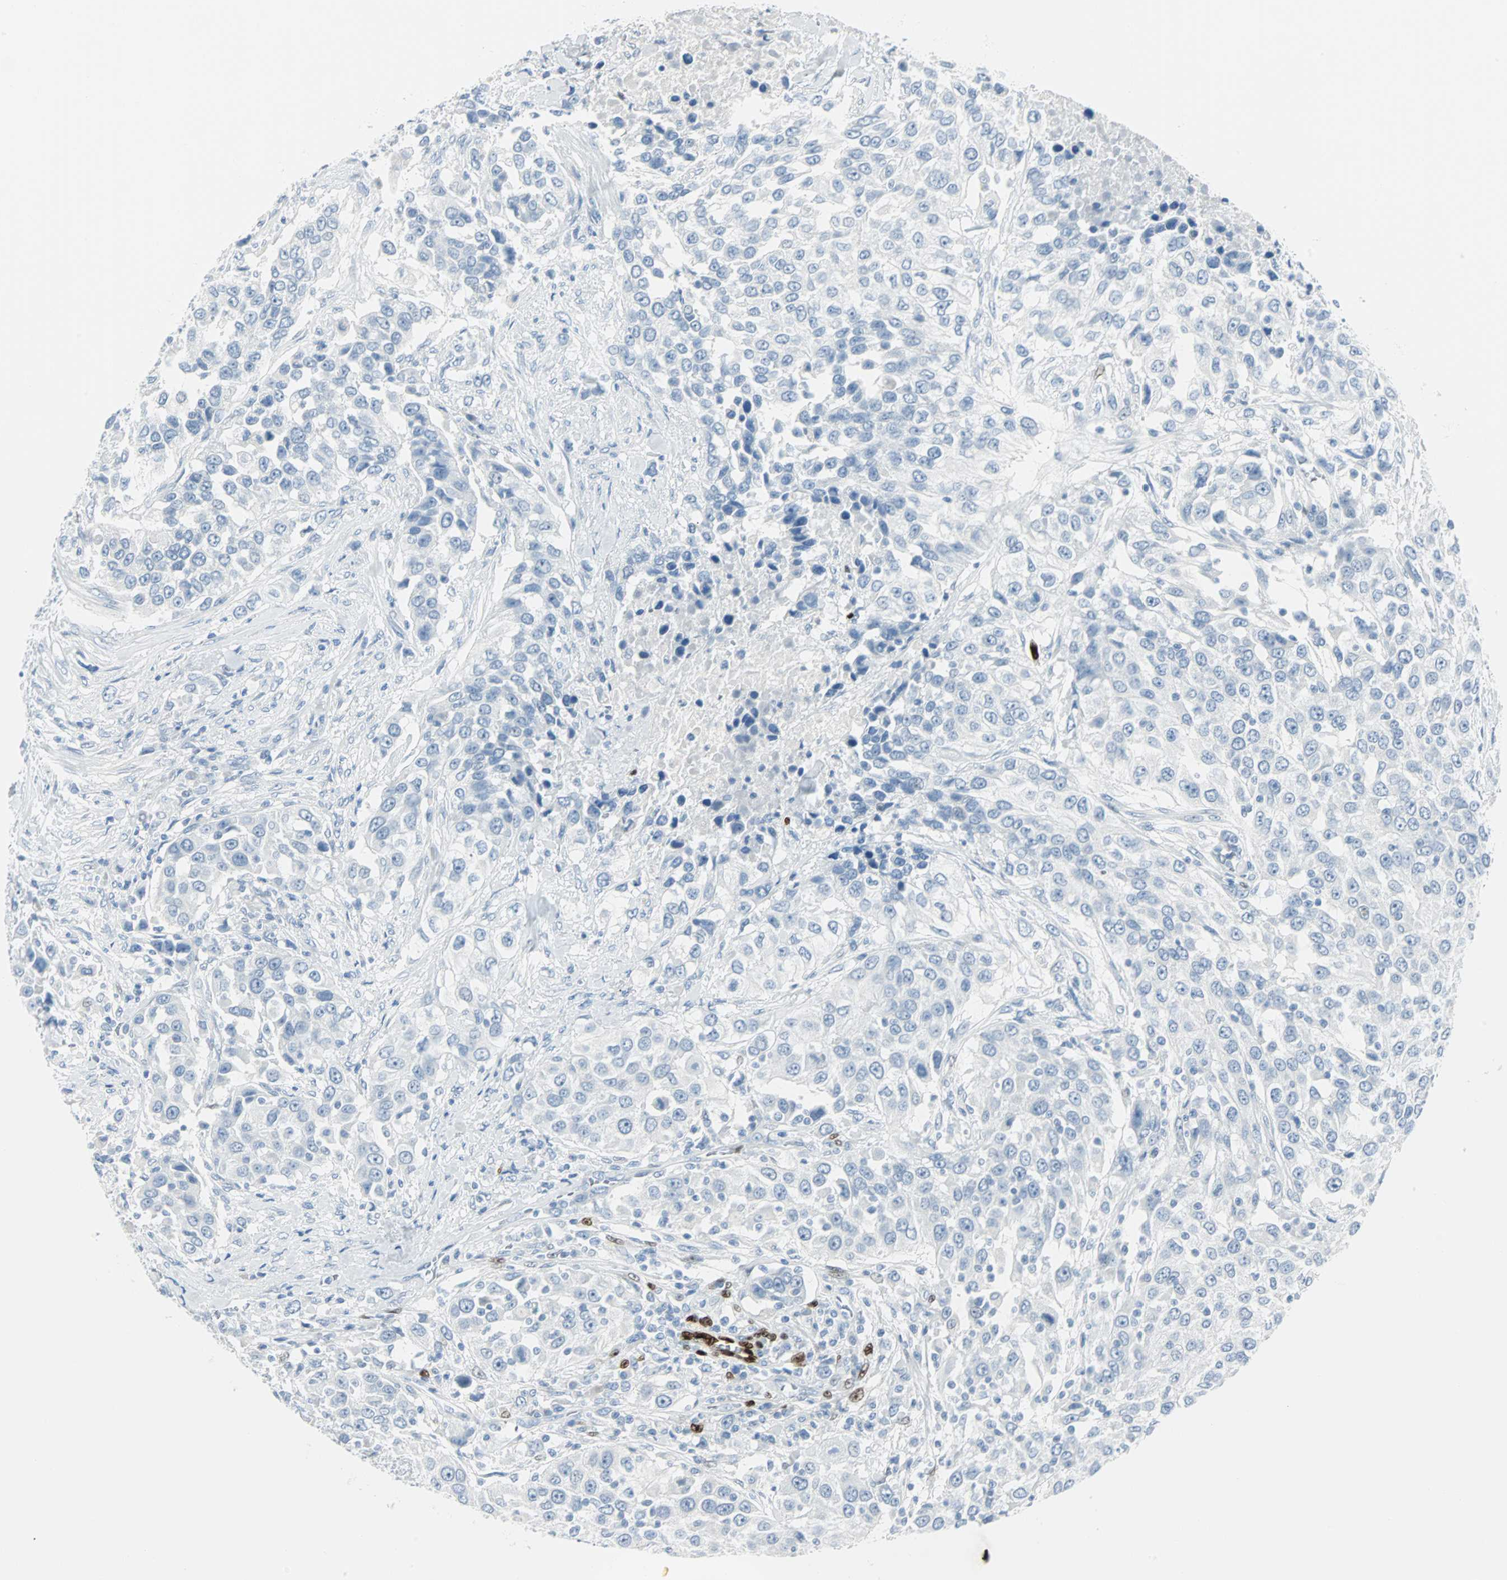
{"staining": {"intensity": "negative", "quantity": "none", "location": "none"}, "tissue": "urothelial cancer", "cell_type": "Tumor cells", "image_type": "cancer", "snomed": [{"axis": "morphology", "description": "Urothelial carcinoma, High grade"}, {"axis": "topography", "description": "Urinary bladder"}], "caption": "High power microscopy micrograph of an immunohistochemistry histopathology image of urothelial cancer, revealing no significant staining in tumor cells.", "gene": "IL33", "patient": {"sex": "female", "age": 80}}